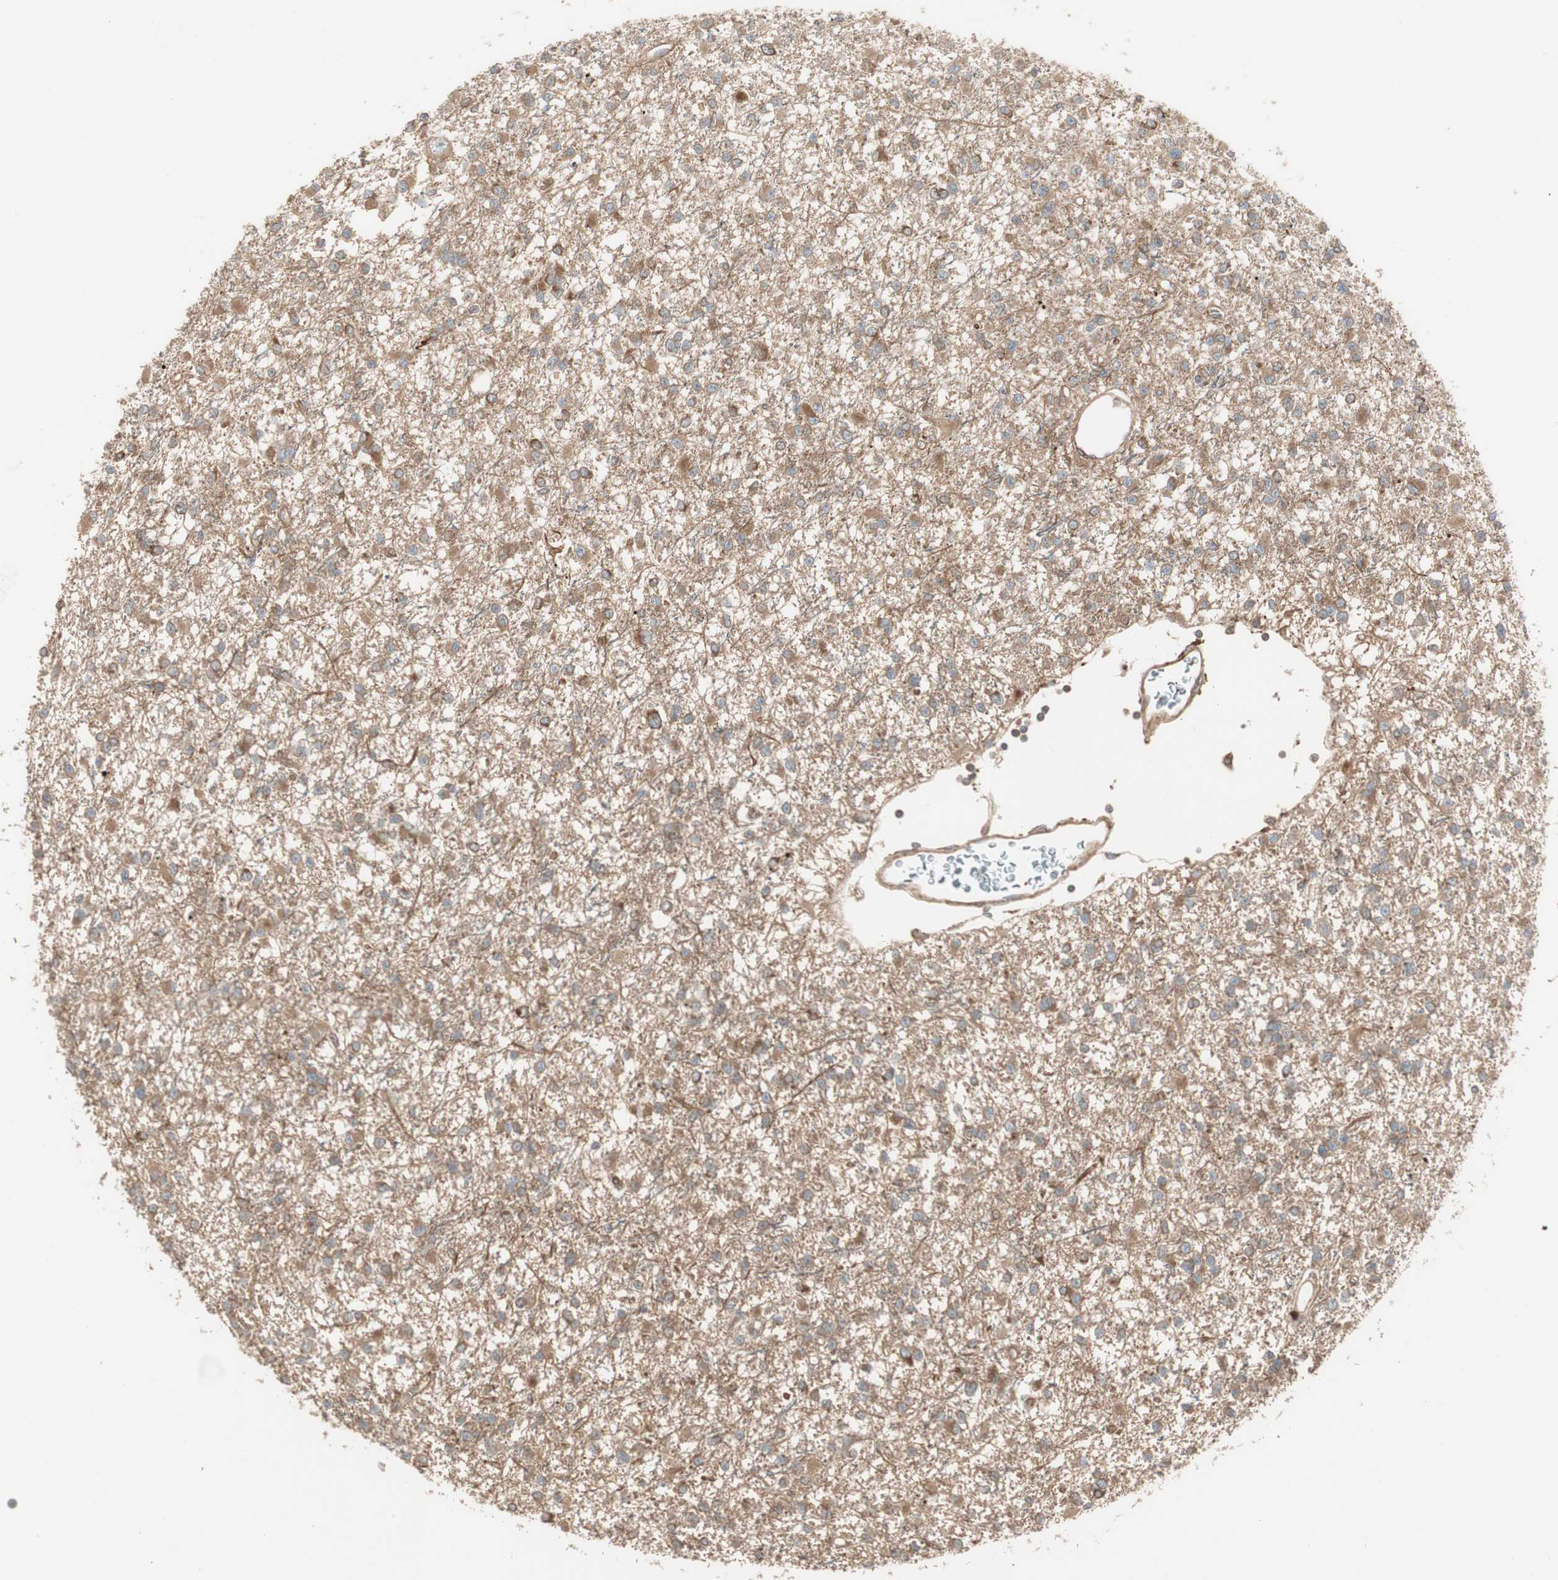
{"staining": {"intensity": "moderate", "quantity": ">75%", "location": "cytoplasmic/membranous"}, "tissue": "glioma", "cell_type": "Tumor cells", "image_type": "cancer", "snomed": [{"axis": "morphology", "description": "Glioma, malignant, Low grade"}, {"axis": "topography", "description": "Brain"}], "caption": "The immunohistochemical stain labels moderate cytoplasmic/membranous staining in tumor cells of malignant glioma (low-grade) tissue.", "gene": "PRKG1", "patient": {"sex": "female", "age": 22}}